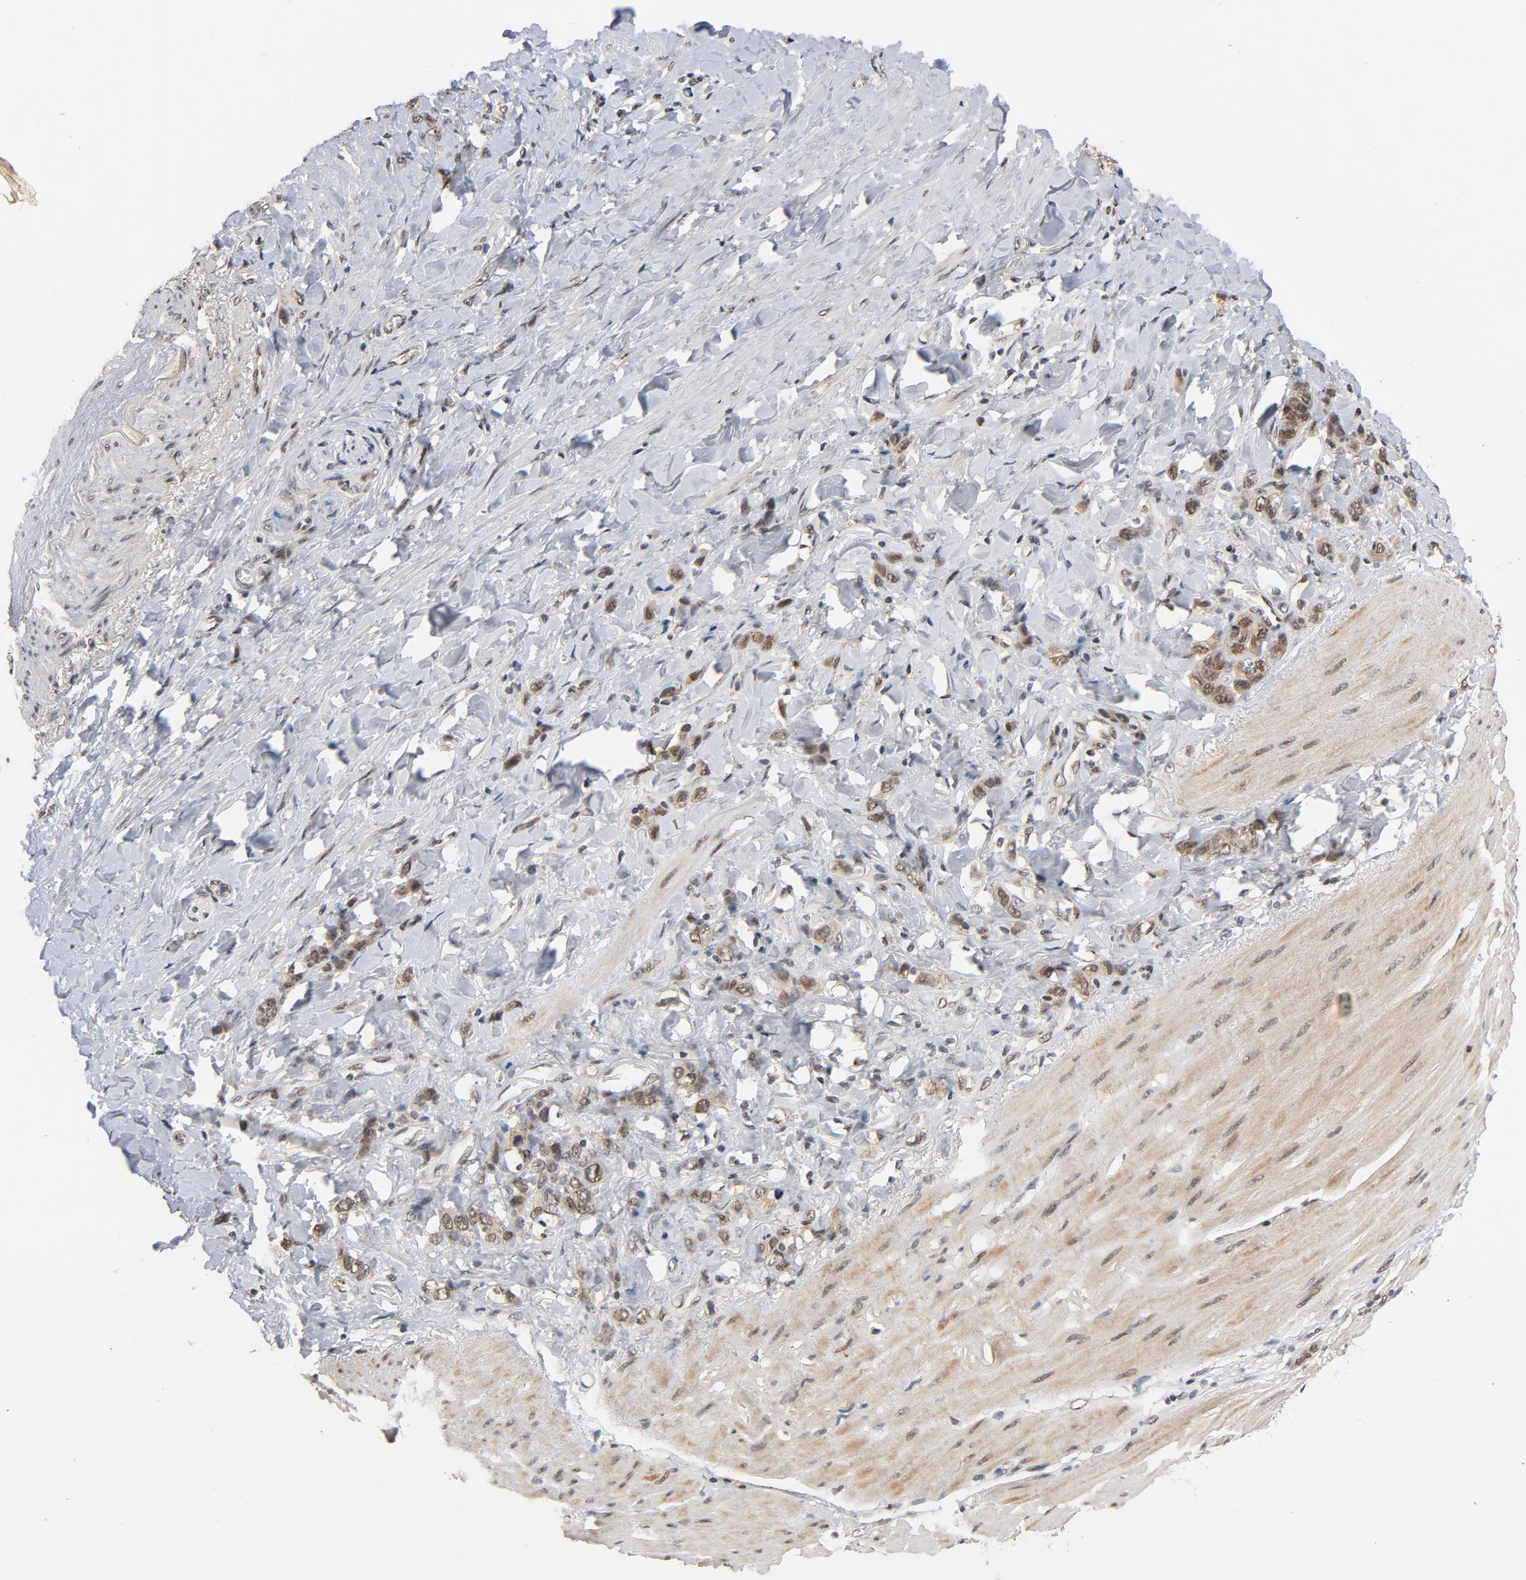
{"staining": {"intensity": "moderate", "quantity": ">75%", "location": "nuclear"}, "tissue": "stomach cancer", "cell_type": "Tumor cells", "image_type": "cancer", "snomed": [{"axis": "morphology", "description": "Normal tissue, NOS"}, {"axis": "morphology", "description": "Adenocarcinoma, NOS"}, {"axis": "topography", "description": "Stomach"}], "caption": "Stomach cancer stained with a brown dye exhibits moderate nuclear positive expression in approximately >75% of tumor cells.", "gene": "SMARCD1", "patient": {"sex": "male", "age": 82}}